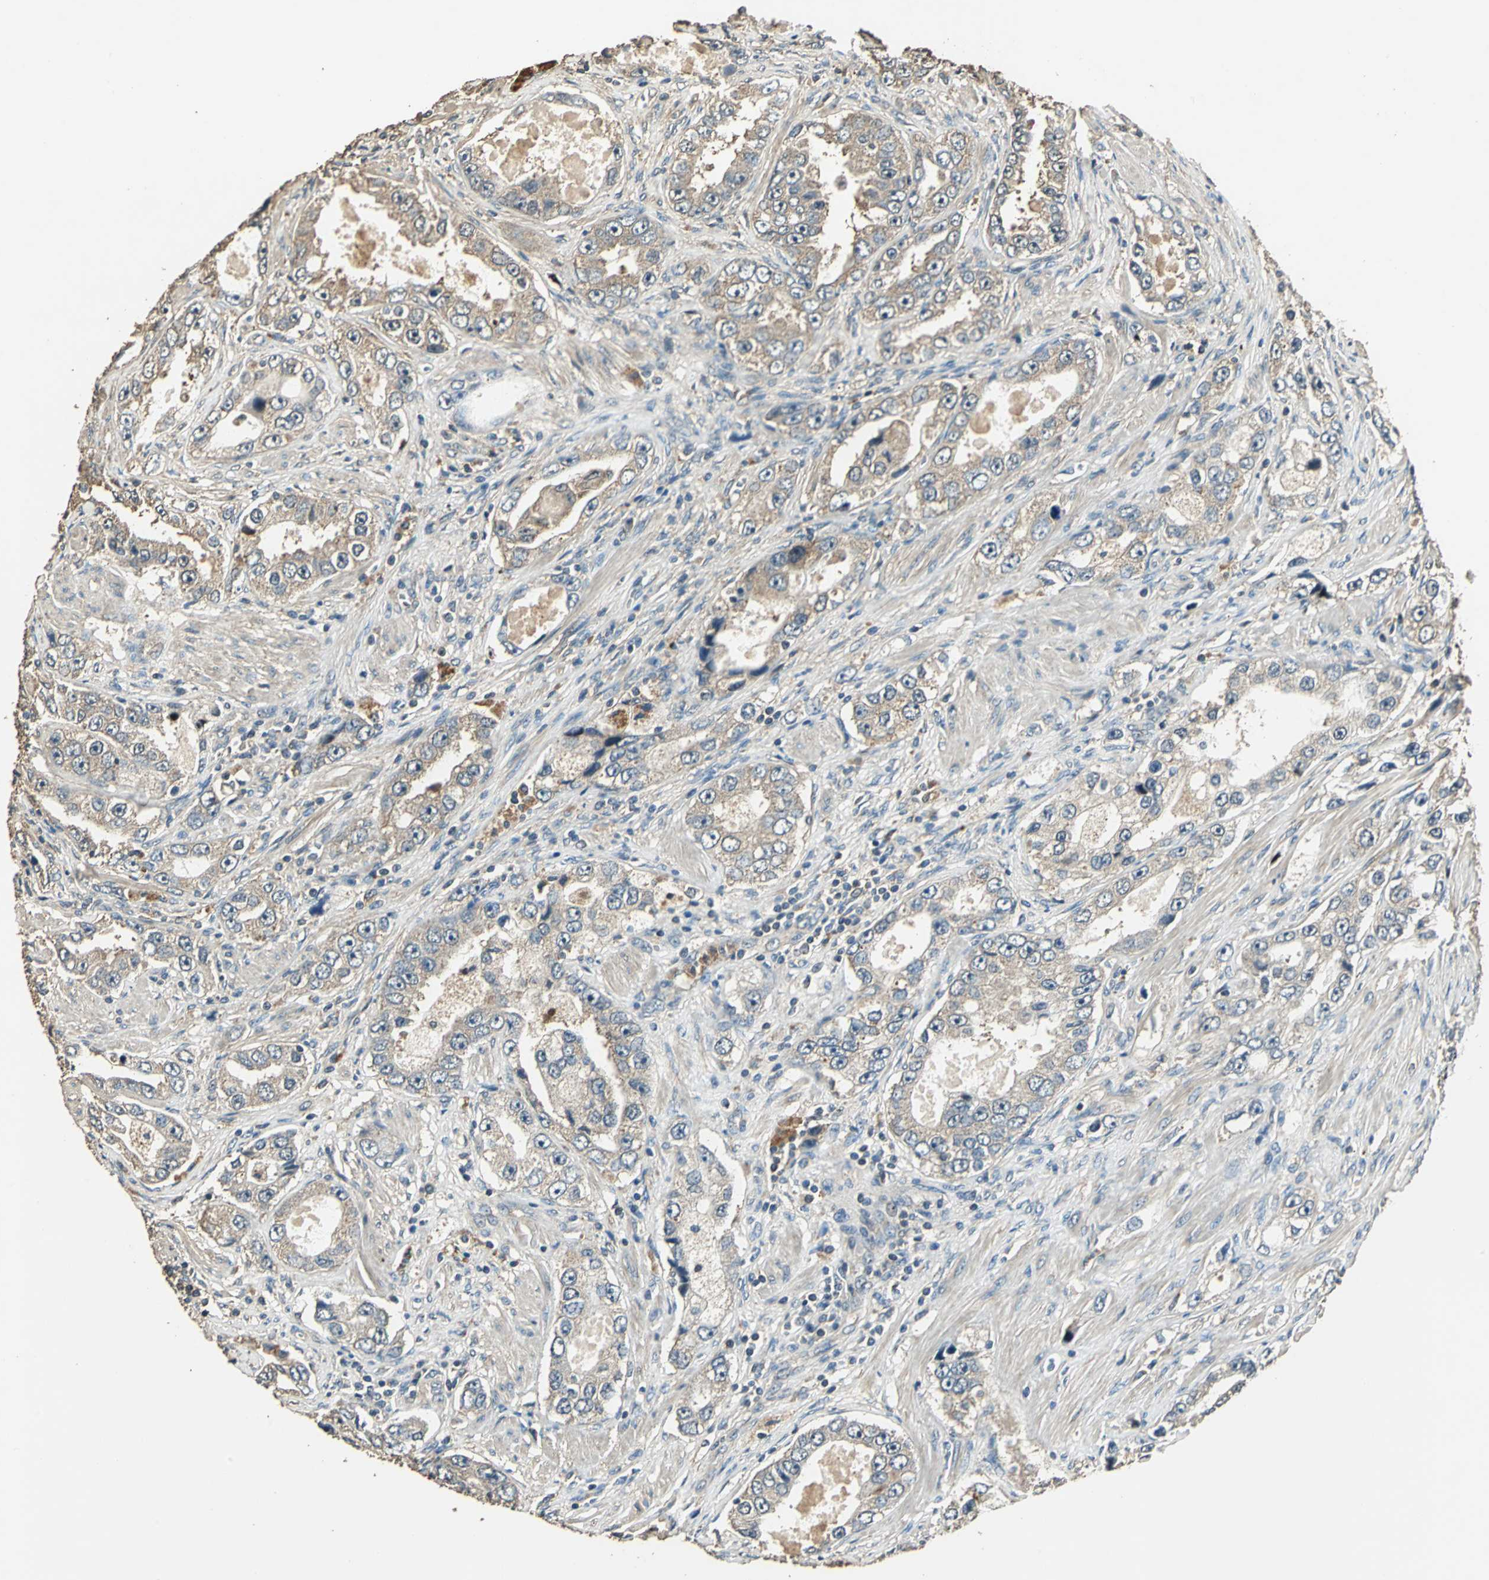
{"staining": {"intensity": "moderate", "quantity": ">75%", "location": "cytoplasmic/membranous"}, "tissue": "prostate cancer", "cell_type": "Tumor cells", "image_type": "cancer", "snomed": [{"axis": "morphology", "description": "Adenocarcinoma, High grade"}, {"axis": "topography", "description": "Prostate"}], "caption": "A medium amount of moderate cytoplasmic/membranous staining is appreciated in approximately >75% of tumor cells in prostate cancer tissue.", "gene": "TMPRSS4", "patient": {"sex": "male", "age": 63}}